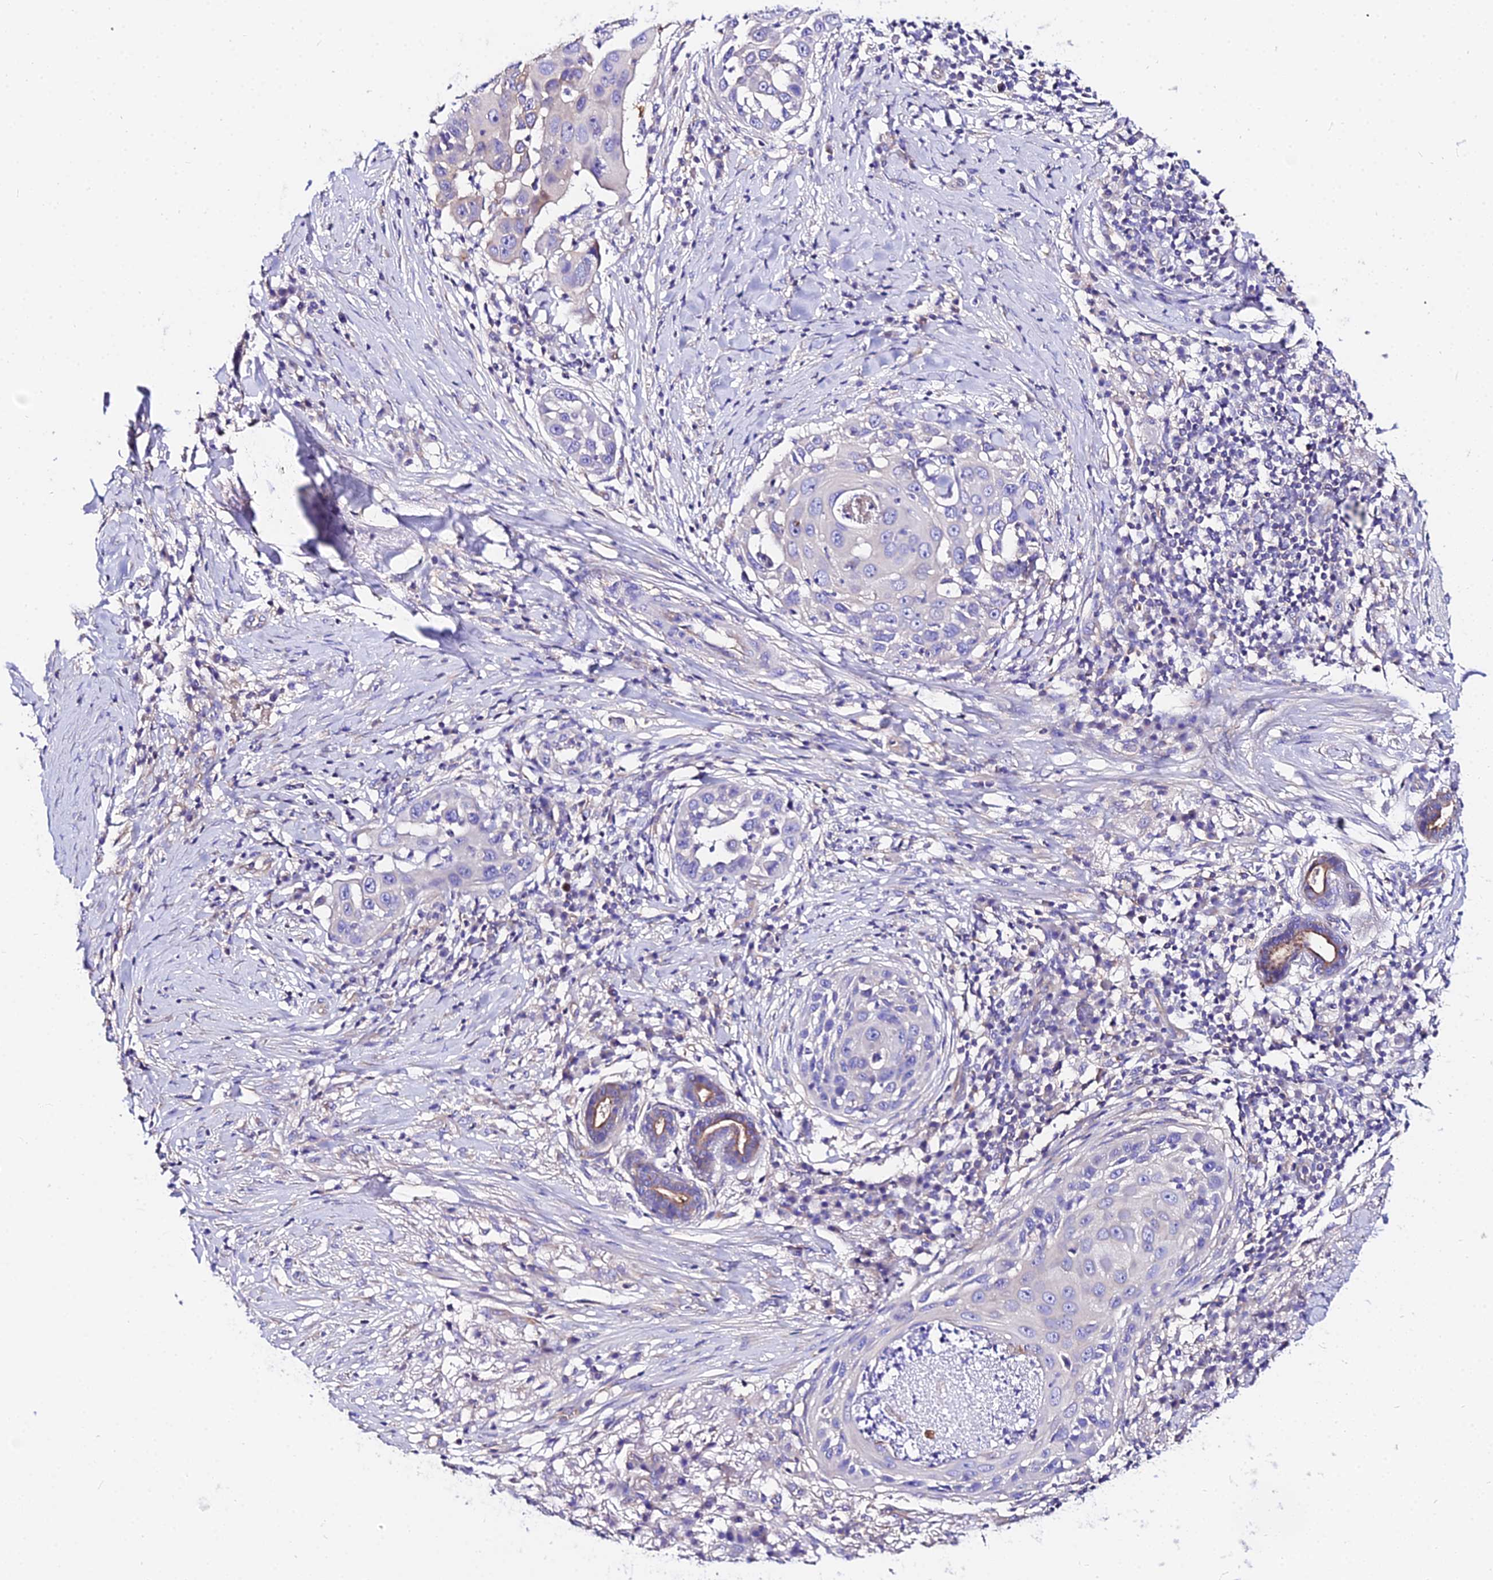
{"staining": {"intensity": "negative", "quantity": "none", "location": "none"}, "tissue": "skin cancer", "cell_type": "Tumor cells", "image_type": "cancer", "snomed": [{"axis": "morphology", "description": "Squamous cell carcinoma, NOS"}, {"axis": "topography", "description": "Skin"}], "caption": "Skin squamous cell carcinoma was stained to show a protein in brown. There is no significant expression in tumor cells.", "gene": "DAW1", "patient": {"sex": "female", "age": 44}}